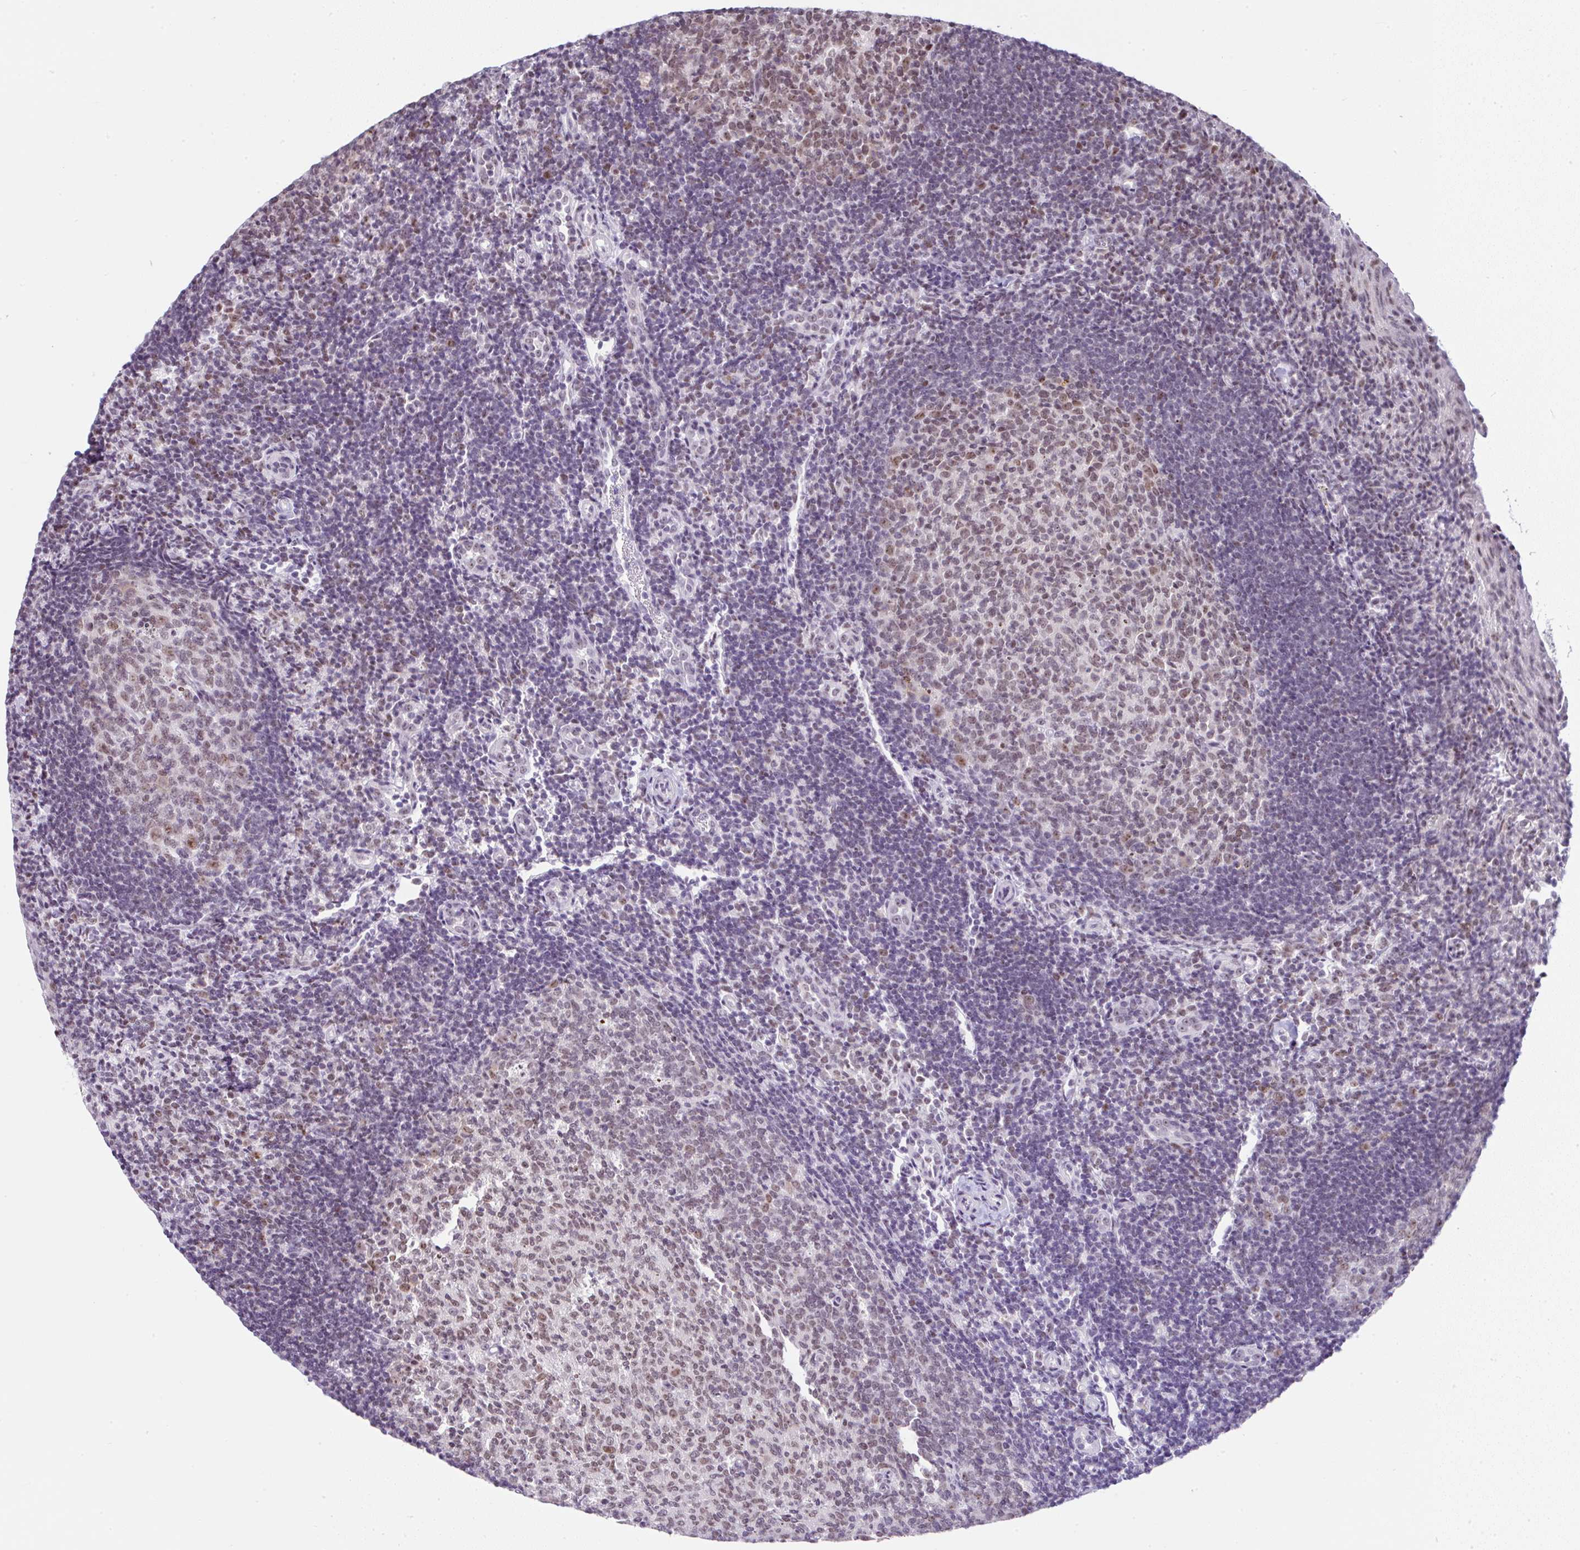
{"staining": {"intensity": "moderate", "quantity": ">75%", "location": "nuclear"}, "tissue": "tonsil", "cell_type": "Germinal center cells", "image_type": "normal", "snomed": [{"axis": "morphology", "description": "Normal tissue, NOS"}, {"axis": "topography", "description": "Tonsil"}], "caption": "Germinal center cells reveal moderate nuclear expression in about >75% of cells in unremarkable tonsil. The staining was performed using DAB to visualize the protein expression in brown, while the nuclei were stained in blue with hematoxylin (Magnification: 20x).", "gene": "PTPN2", "patient": {"sex": "female", "age": 10}}